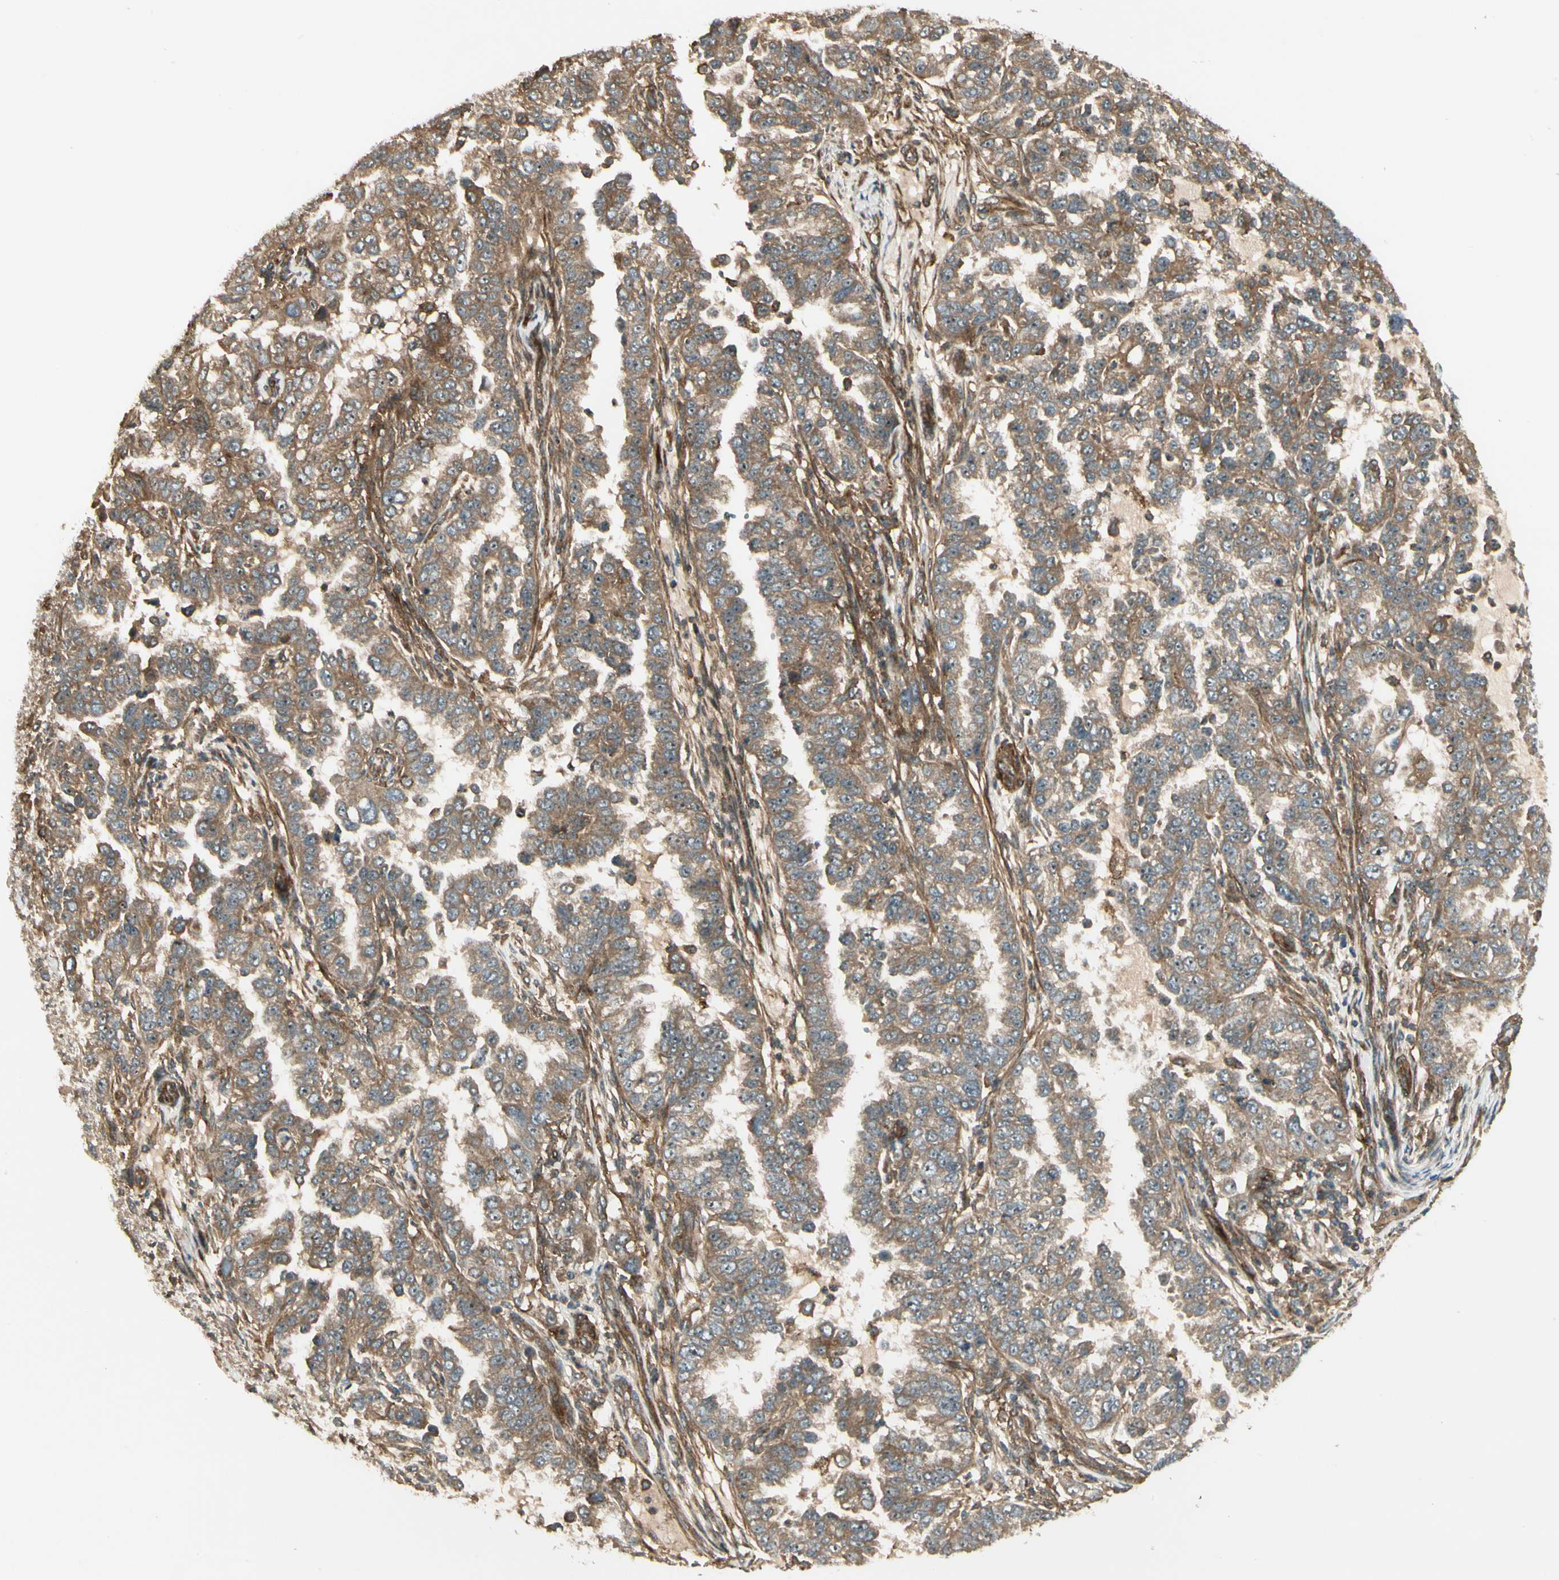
{"staining": {"intensity": "moderate", "quantity": ">75%", "location": "cytoplasmic/membranous"}, "tissue": "endometrial cancer", "cell_type": "Tumor cells", "image_type": "cancer", "snomed": [{"axis": "morphology", "description": "Adenocarcinoma, NOS"}, {"axis": "topography", "description": "Endometrium"}], "caption": "Adenocarcinoma (endometrial) stained with a brown dye displays moderate cytoplasmic/membranous positive expression in about >75% of tumor cells.", "gene": "FKBP15", "patient": {"sex": "female", "age": 85}}